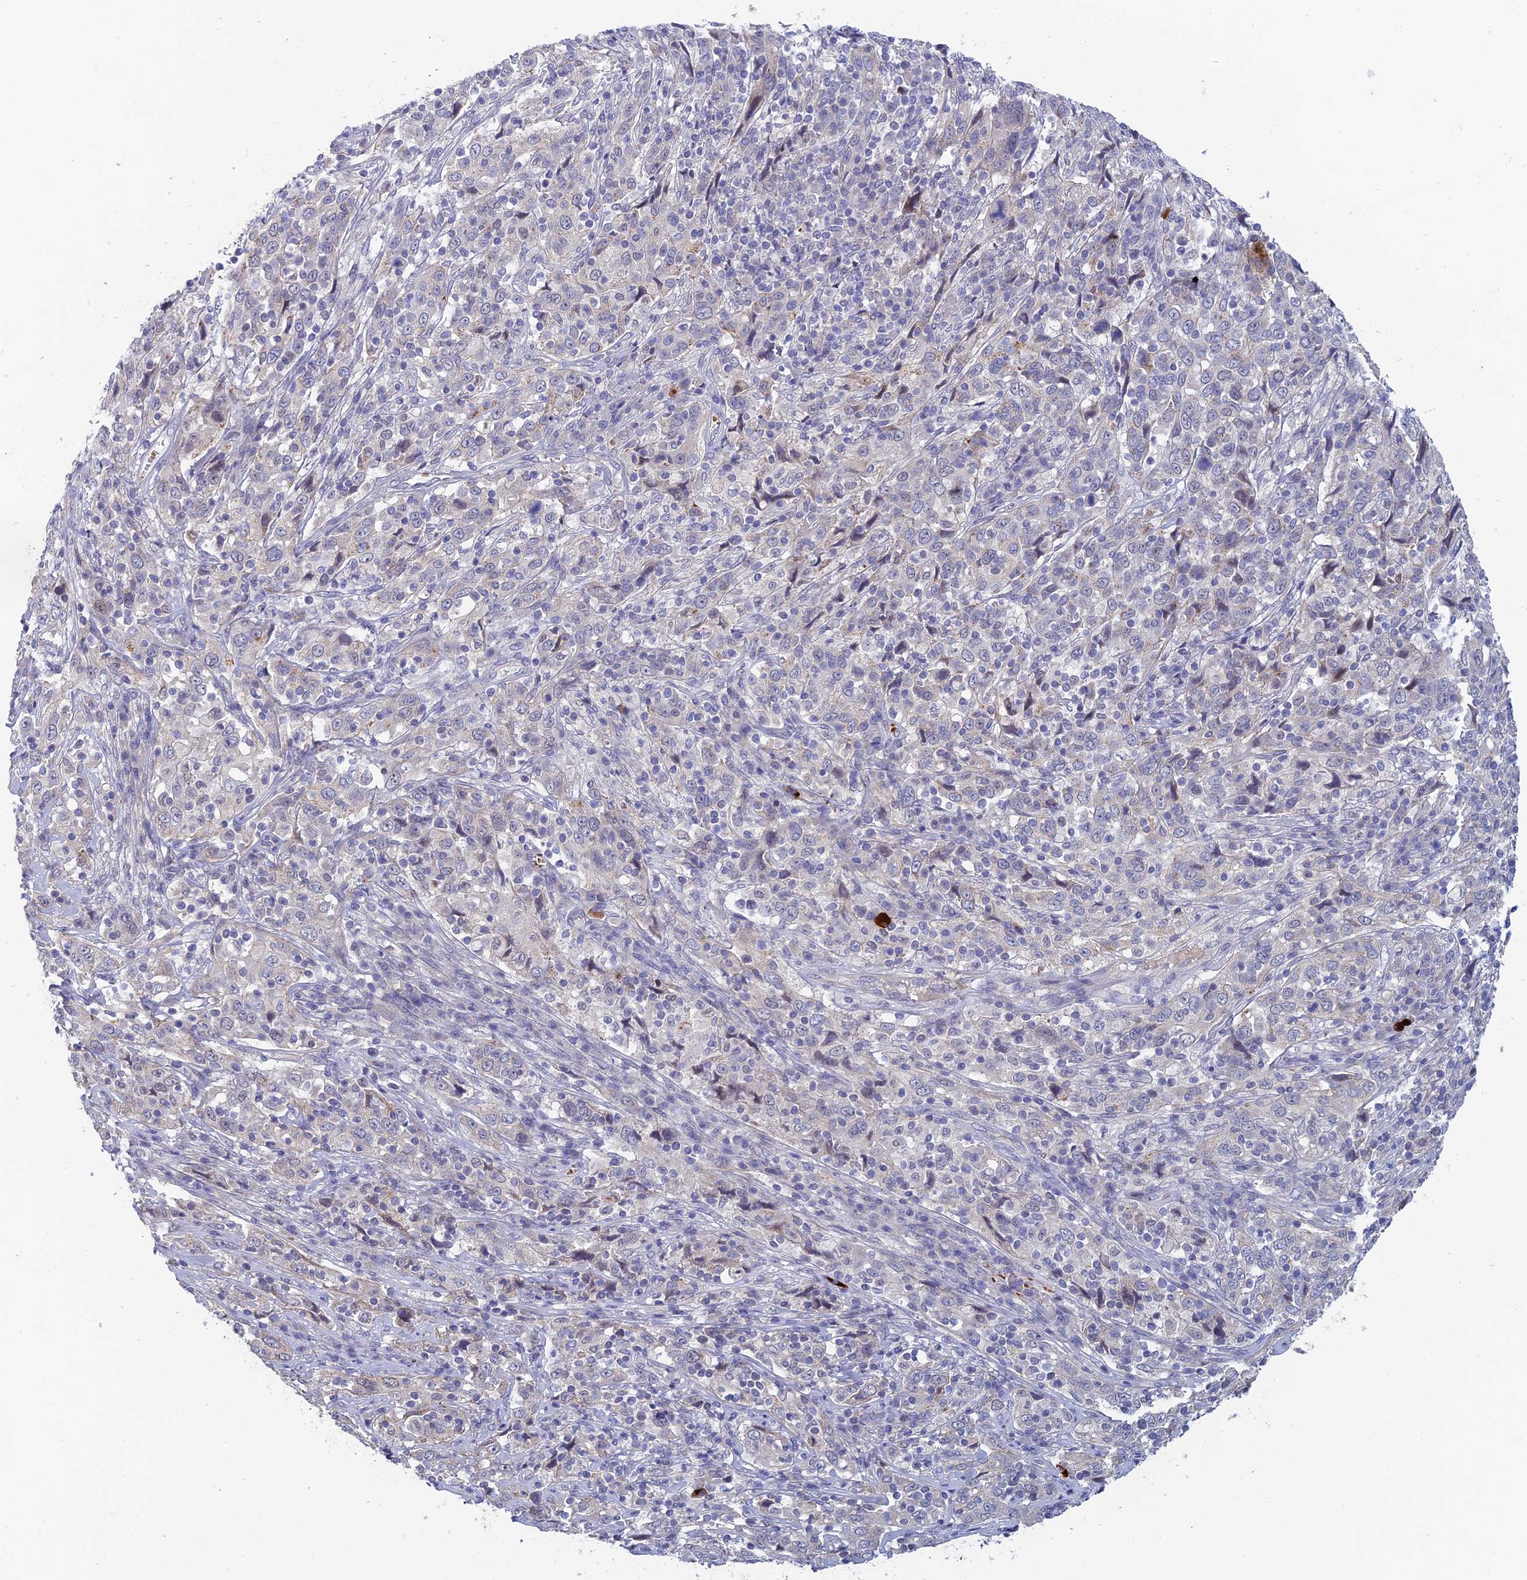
{"staining": {"intensity": "negative", "quantity": "none", "location": "none"}, "tissue": "cervical cancer", "cell_type": "Tumor cells", "image_type": "cancer", "snomed": [{"axis": "morphology", "description": "Squamous cell carcinoma, NOS"}, {"axis": "topography", "description": "Cervix"}], "caption": "Human squamous cell carcinoma (cervical) stained for a protein using immunohistochemistry exhibits no expression in tumor cells.", "gene": "GIPC1", "patient": {"sex": "female", "age": 46}}